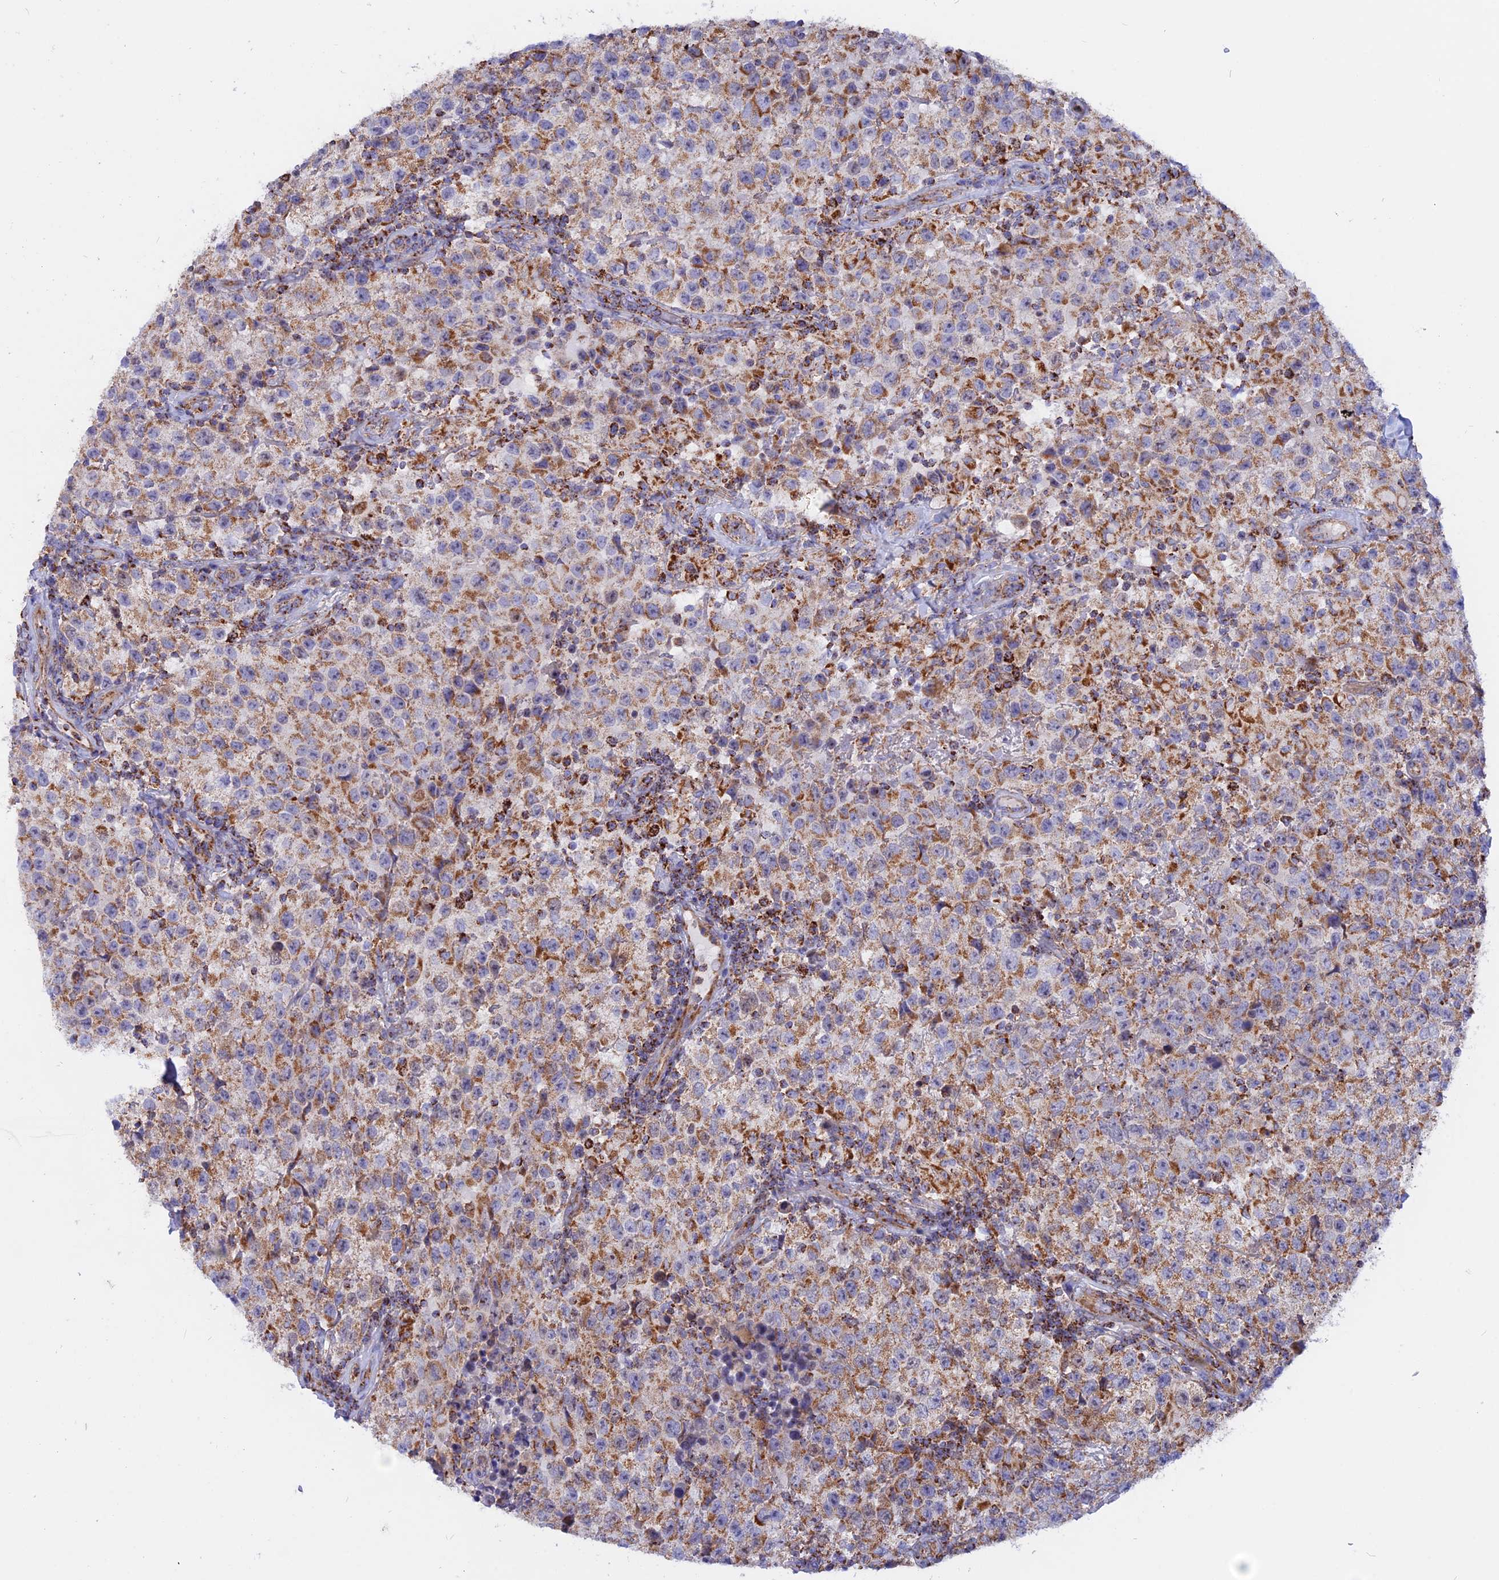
{"staining": {"intensity": "moderate", "quantity": ">75%", "location": "cytoplasmic/membranous"}, "tissue": "testis cancer", "cell_type": "Tumor cells", "image_type": "cancer", "snomed": [{"axis": "morphology", "description": "Seminoma, NOS"}, {"axis": "morphology", "description": "Carcinoma, Embryonal, NOS"}, {"axis": "topography", "description": "Testis"}], "caption": "Immunohistochemistry (IHC) (DAB (3,3'-diaminobenzidine)) staining of testis cancer shows moderate cytoplasmic/membranous protein expression in about >75% of tumor cells.", "gene": "GCDH", "patient": {"sex": "male", "age": 41}}